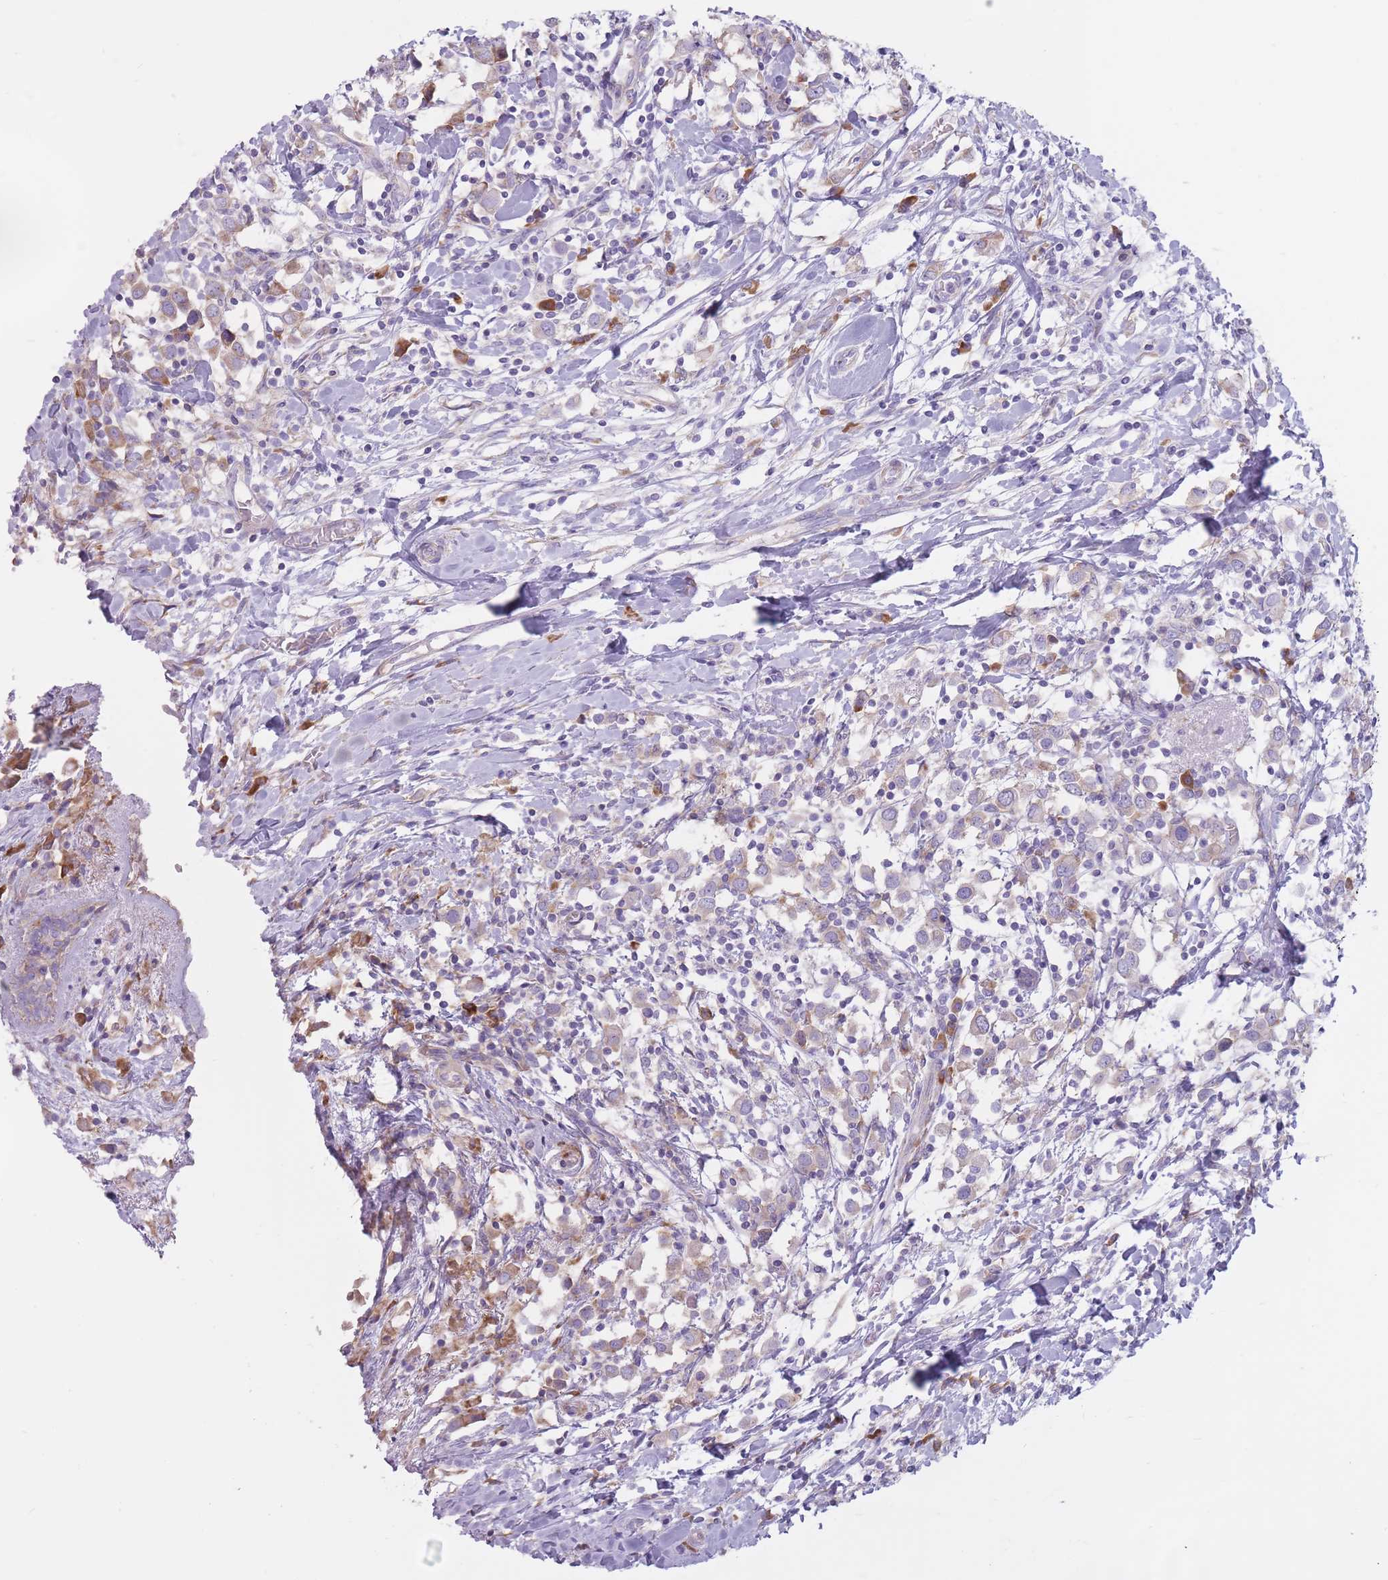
{"staining": {"intensity": "weak", "quantity": "<25%", "location": "cytoplasmic/membranous"}, "tissue": "breast cancer", "cell_type": "Tumor cells", "image_type": "cancer", "snomed": [{"axis": "morphology", "description": "Duct carcinoma"}, {"axis": "topography", "description": "Breast"}], "caption": "A histopathology image of human breast cancer (invasive ductal carcinoma) is negative for staining in tumor cells.", "gene": "RPL18", "patient": {"sex": "female", "age": 61}}